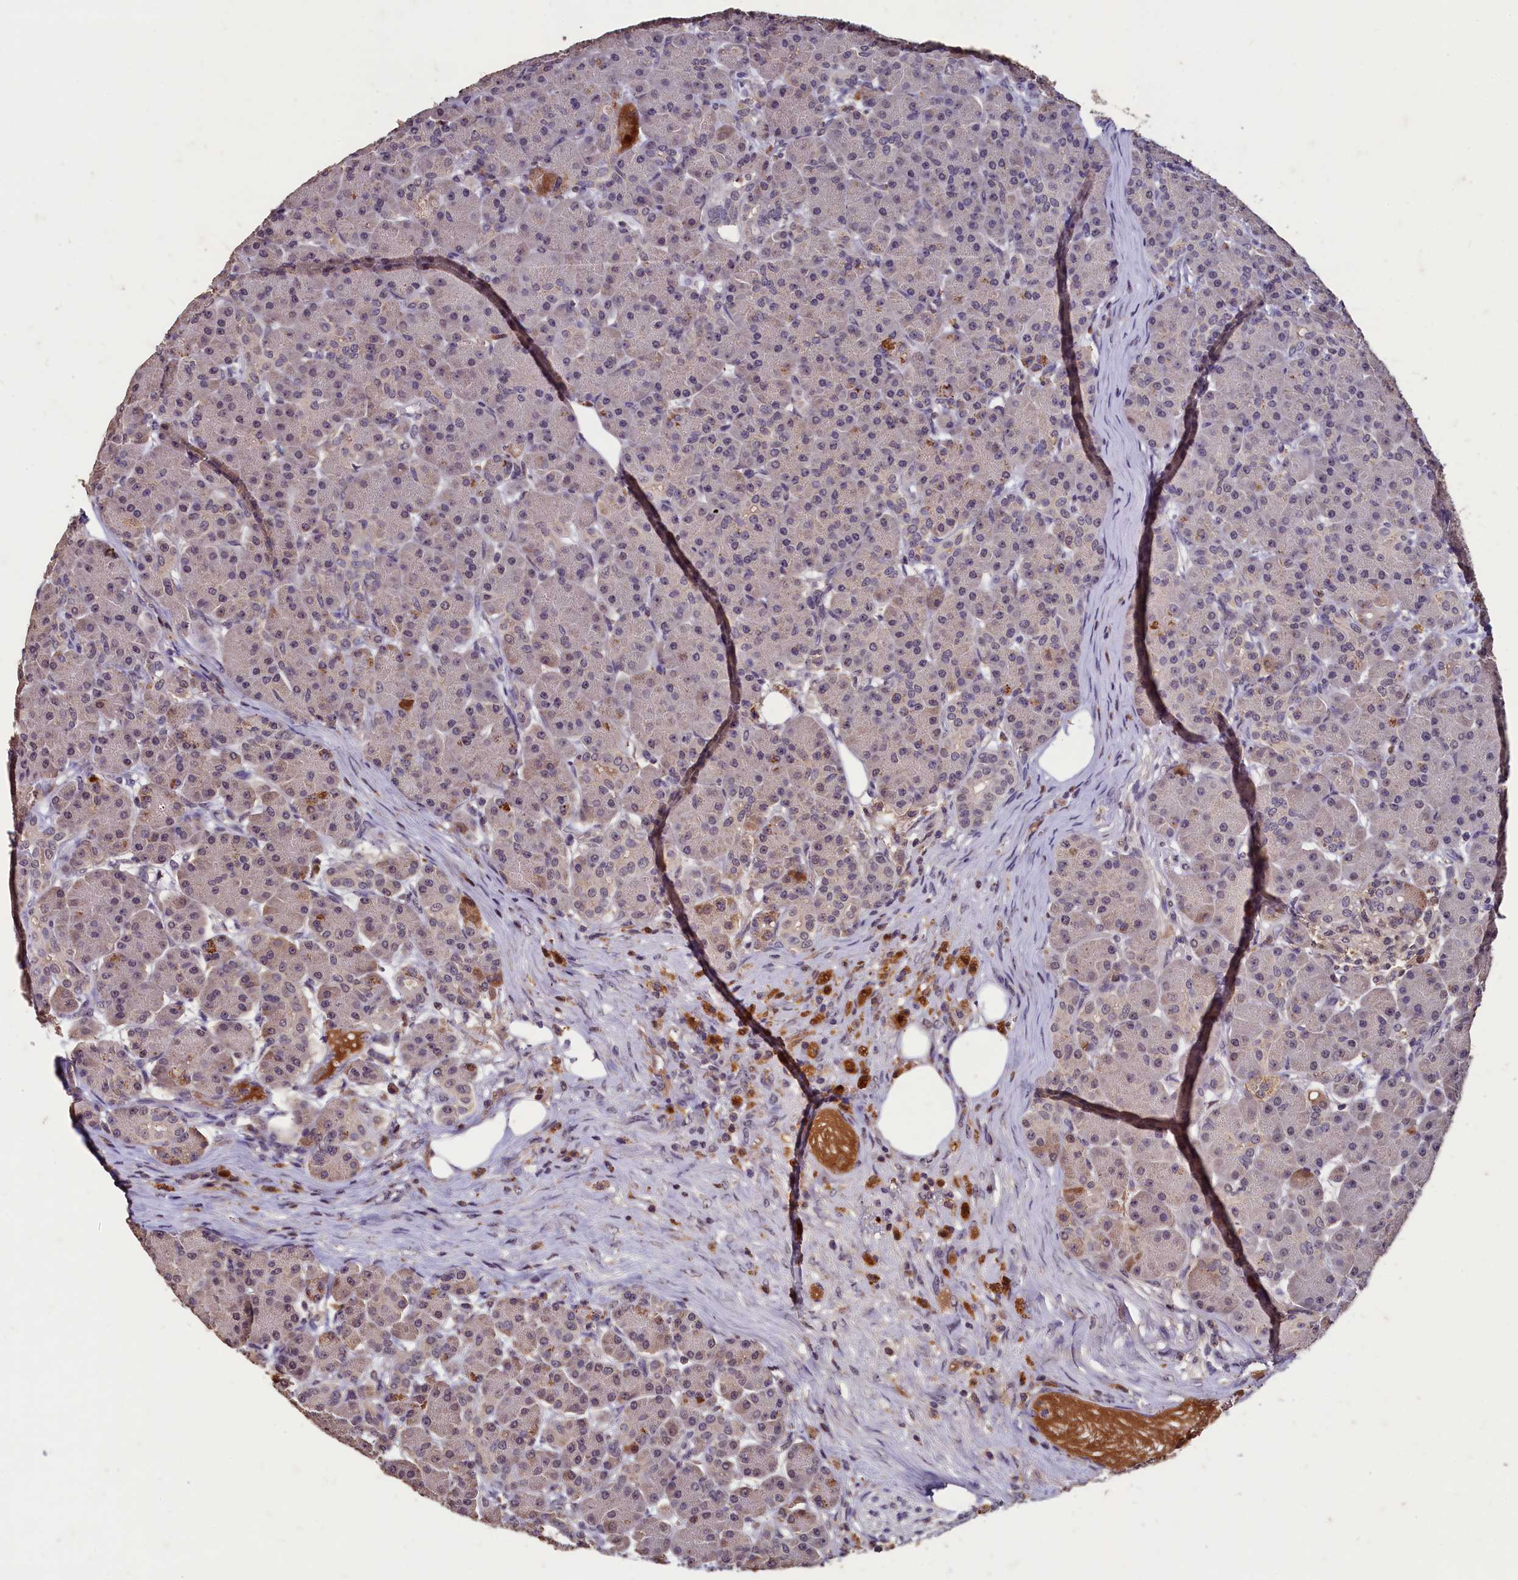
{"staining": {"intensity": "strong", "quantity": "<25%", "location": "cytoplasmic/membranous"}, "tissue": "pancreas", "cell_type": "Exocrine glandular cells", "image_type": "normal", "snomed": [{"axis": "morphology", "description": "Normal tissue, NOS"}, {"axis": "topography", "description": "Pancreas"}], "caption": "Immunohistochemistry image of benign human pancreas stained for a protein (brown), which exhibits medium levels of strong cytoplasmic/membranous staining in about <25% of exocrine glandular cells.", "gene": "CSTPP1", "patient": {"sex": "male", "age": 63}}